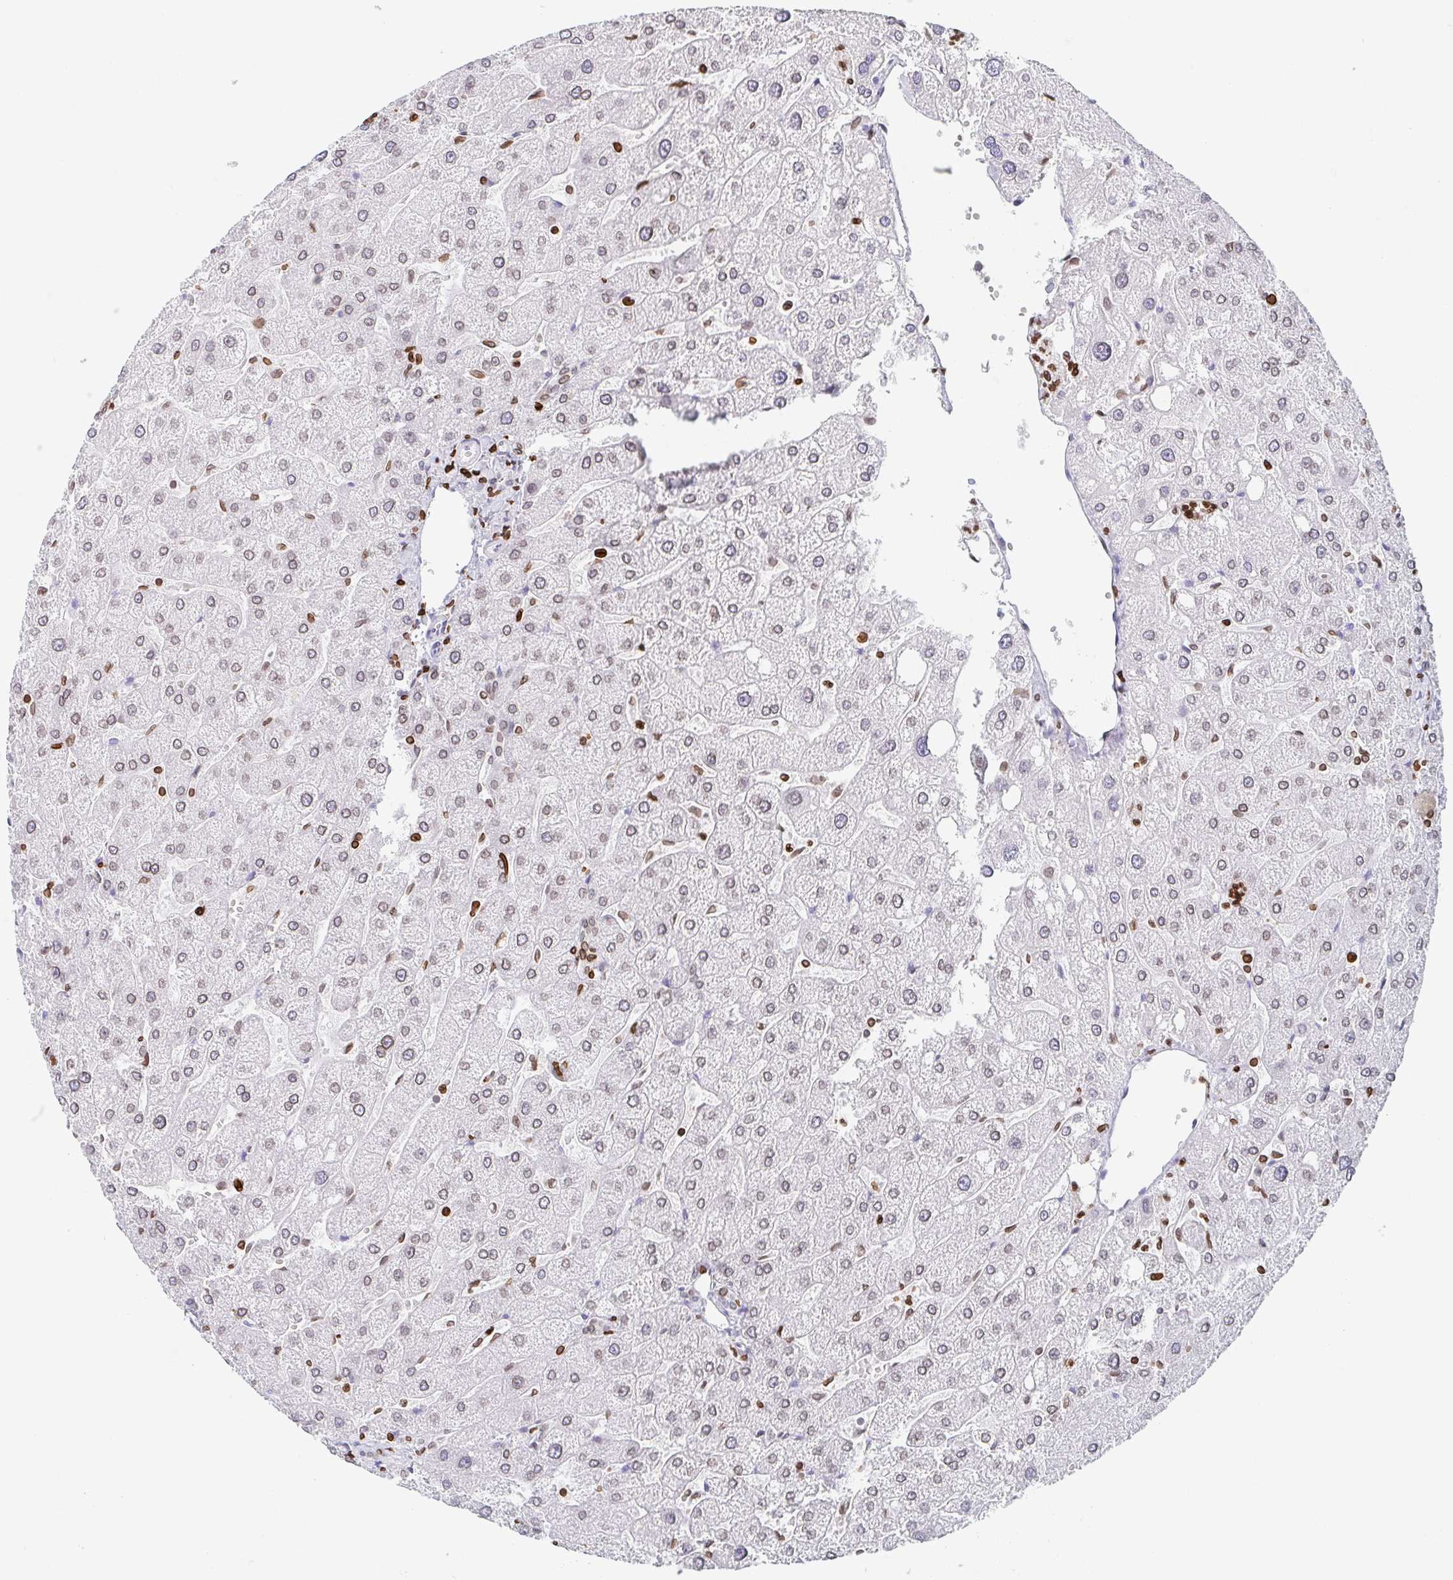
{"staining": {"intensity": "moderate", "quantity": "25%-75%", "location": "cytoplasmic/membranous,nuclear"}, "tissue": "liver", "cell_type": "Cholangiocytes", "image_type": "normal", "snomed": [{"axis": "morphology", "description": "Normal tissue, NOS"}, {"axis": "topography", "description": "Liver"}], "caption": "About 25%-75% of cholangiocytes in benign human liver reveal moderate cytoplasmic/membranous,nuclear protein expression as visualized by brown immunohistochemical staining.", "gene": "BTBD7", "patient": {"sex": "male", "age": 67}}